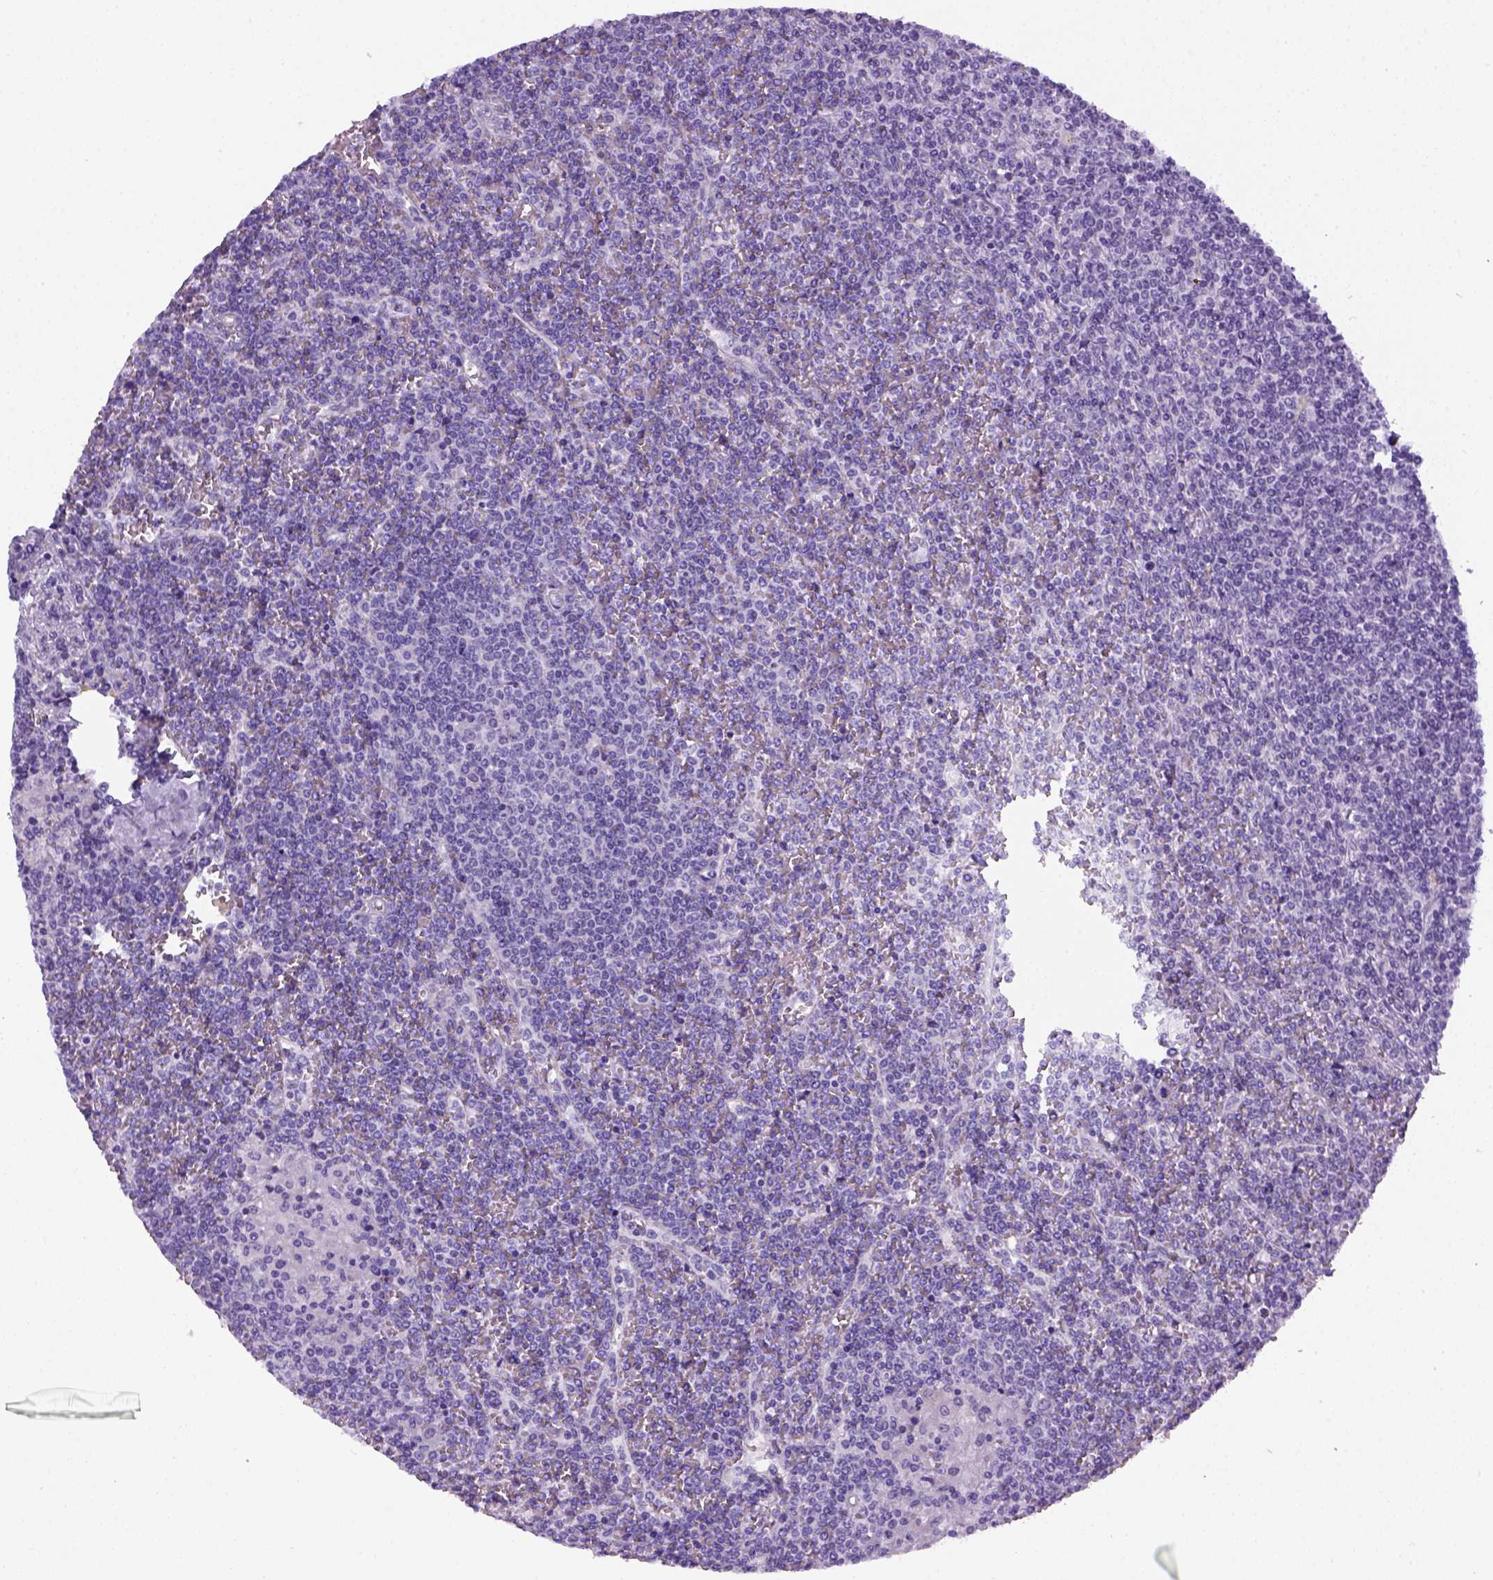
{"staining": {"intensity": "negative", "quantity": "none", "location": "none"}, "tissue": "lymphoma", "cell_type": "Tumor cells", "image_type": "cancer", "snomed": [{"axis": "morphology", "description": "Malignant lymphoma, non-Hodgkin's type, Low grade"}, {"axis": "topography", "description": "Spleen"}], "caption": "Lymphoma was stained to show a protein in brown. There is no significant positivity in tumor cells.", "gene": "KRT71", "patient": {"sex": "female", "age": 19}}